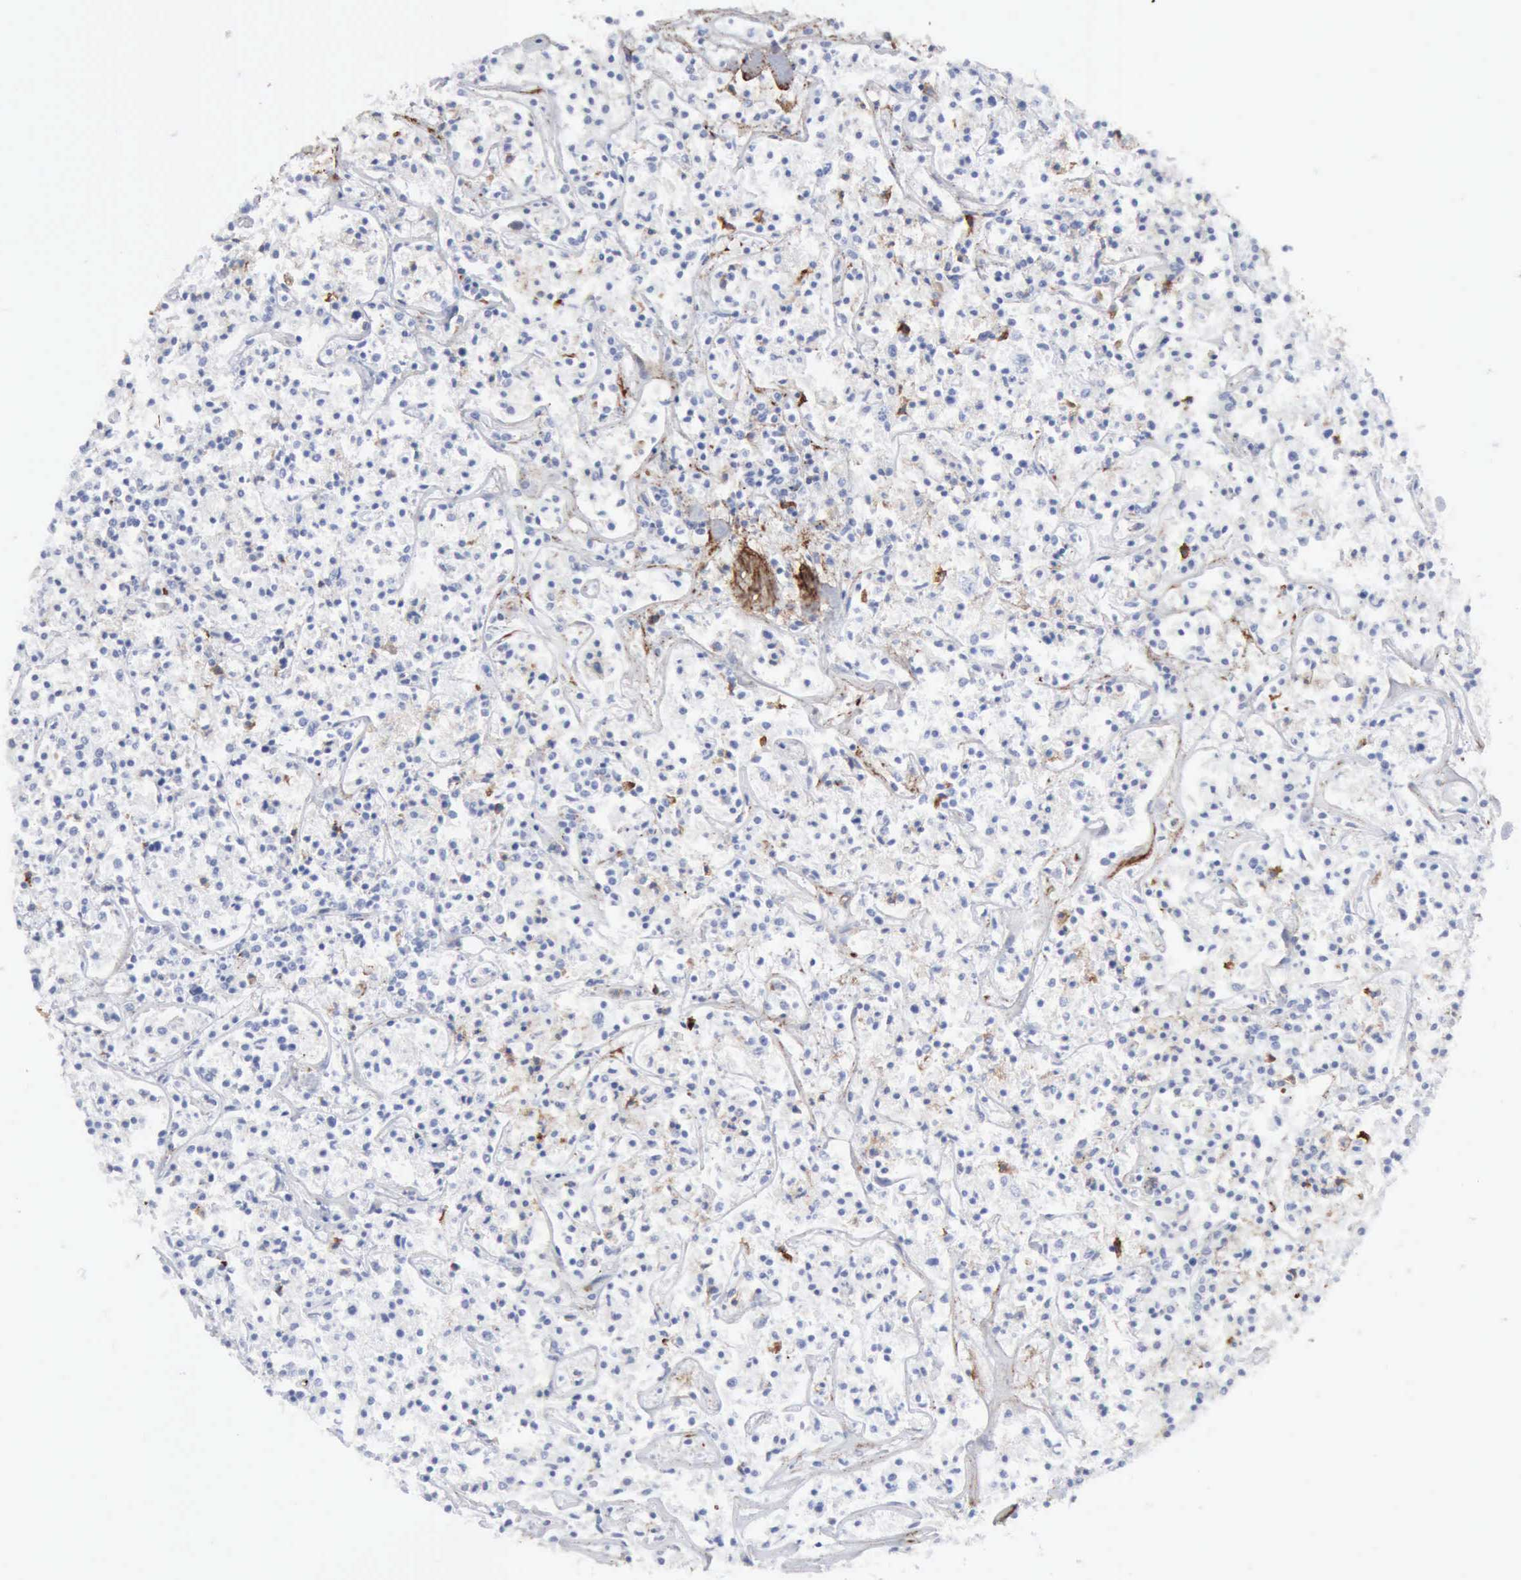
{"staining": {"intensity": "negative", "quantity": "none", "location": "none"}, "tissue": "lymphoma", "cell_type": "Tumor cells", "image_type": "cancer", "snomed": [{"axis": "morphology", "description": "Malignant lymphoma, non-Hodgkin's type, Low grade"}, {"axis": "topography", "description": "Small intestine"}], "caption": "High magnification brightfield microscopy of lymphoma stained with DAB (3,3'-diaminobenzidine) (brown) and counterstained with hematoxylin (blue): tumor cells show no significant staining.", "gene": "C4BPA", "patient": {"sex": "female", "age": 59}}